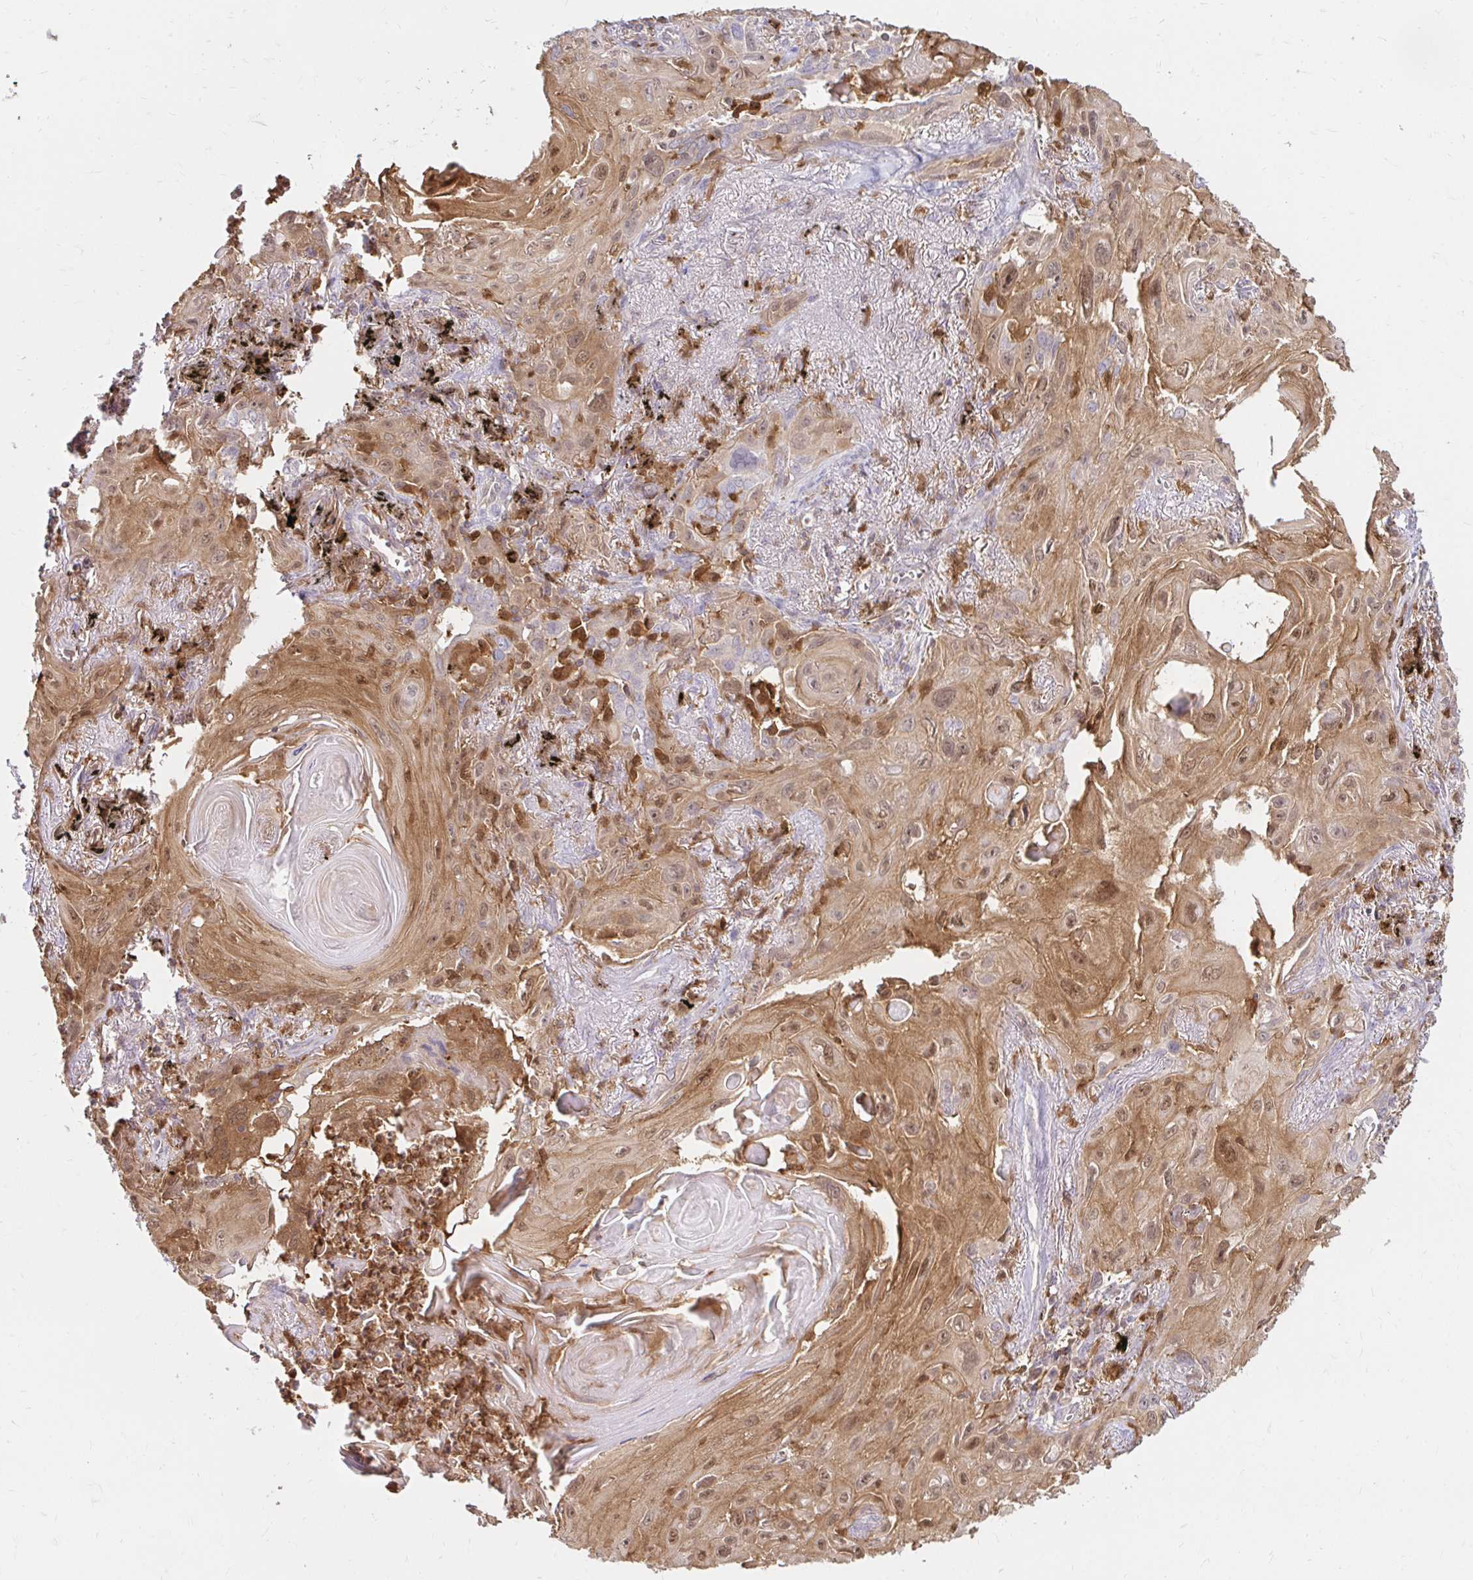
{"staining": {"intensity": "weak", "quantity": ">75%", "location": "cytoplasmic/membranous,nuclear"}, "tissue": "lung cancer", "cell_type": "Tumor cells", "image_type": "cancer", "snomed": [{"axis": "morphology", "description": "Squamous cell carcinoma, NOS"}, {"axis": "topography", "description": "Lung"}], "caption": "Immunohistochemical staining of human squamous cell carcinoma (lung) displays weak cytoplasmic/membranous and nuclear protein positivity in about >75% of tumor cells.", "gene": "PYCARD", "patient": {"sex": "male", "age": 79}}